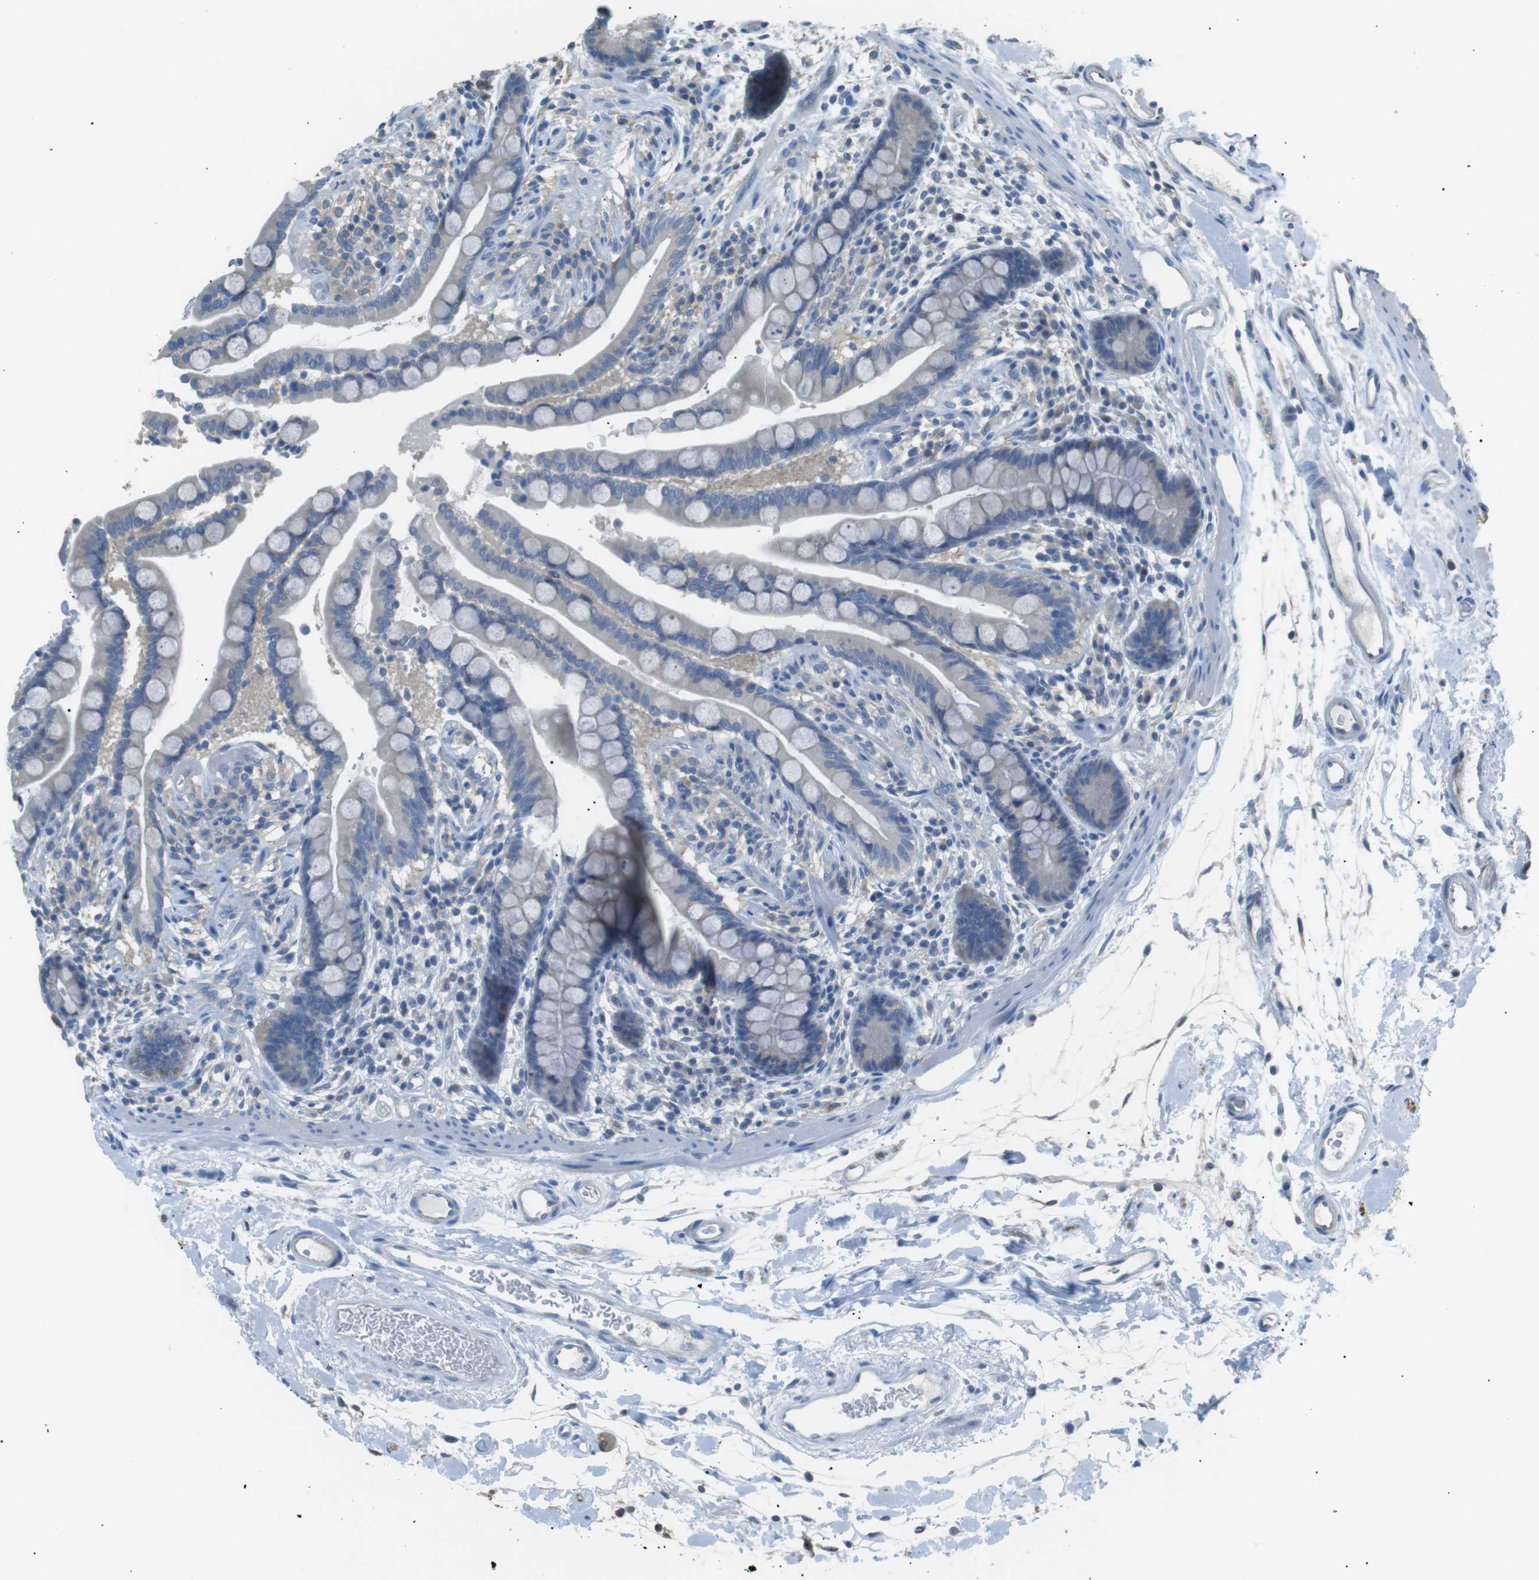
{"staining": {"intensity": "negative", "quantity": "none", "location": "none"}, "tissue": "colon", "cell_type": "Endothelial cells", "image_type": "normal", "snomed": [{"axis": "morphology", "description": "Normal tissue, NOS"}, {"axis": "topography", "description": "Colon"}], "caption": "Immunohistochemistry (IHC) micrograph of benign colon: colon stained with DAB (3,3'-diaminobenzidine) reveals no significant protein expression in endothelial cells. (DAB (3,3'-diaminobenzidine) IHC, high magnification).", "gene": "CDH26", "patient": {"sex": "male", "age": 73}}